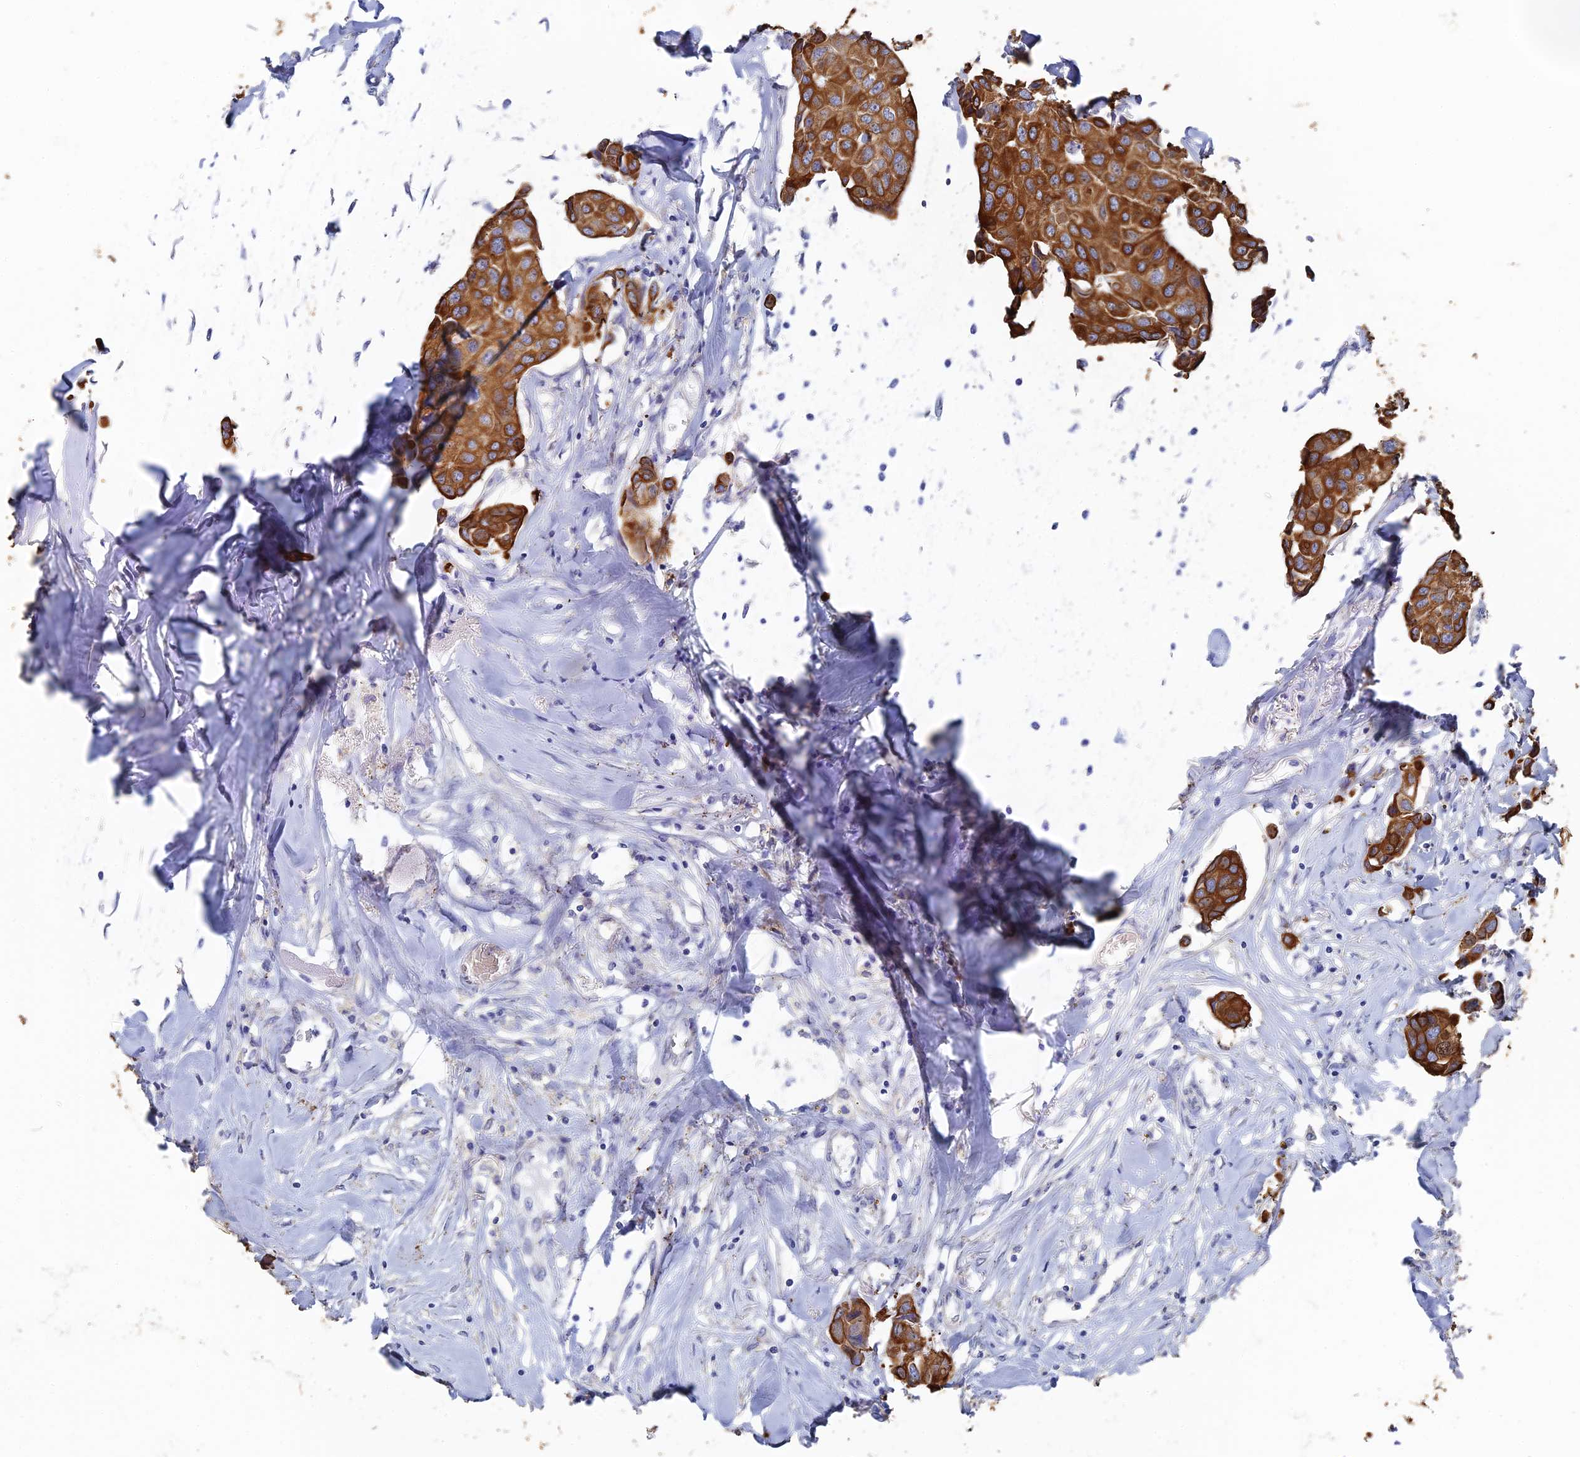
{"staining": {"intensity": "strong", "quantity": ">75%", "location": "cytoplasmic/membranous"}, "tissue": "breast cancer", "cell_type": "Tumor cells", "image_type": "cancer", "snomed": [{"axis": "morphology", "description": "Duct carcinoma"}, {"axis": "topography", "description": "Breast"}], "caption": "Protein analysis of breast cancer tissue reveals strong cytoplasmic/membranous positivity in about >75% of tumor cells.", "gene": "SRFBP1", "patient": {"sex": "female", "age": 80}}